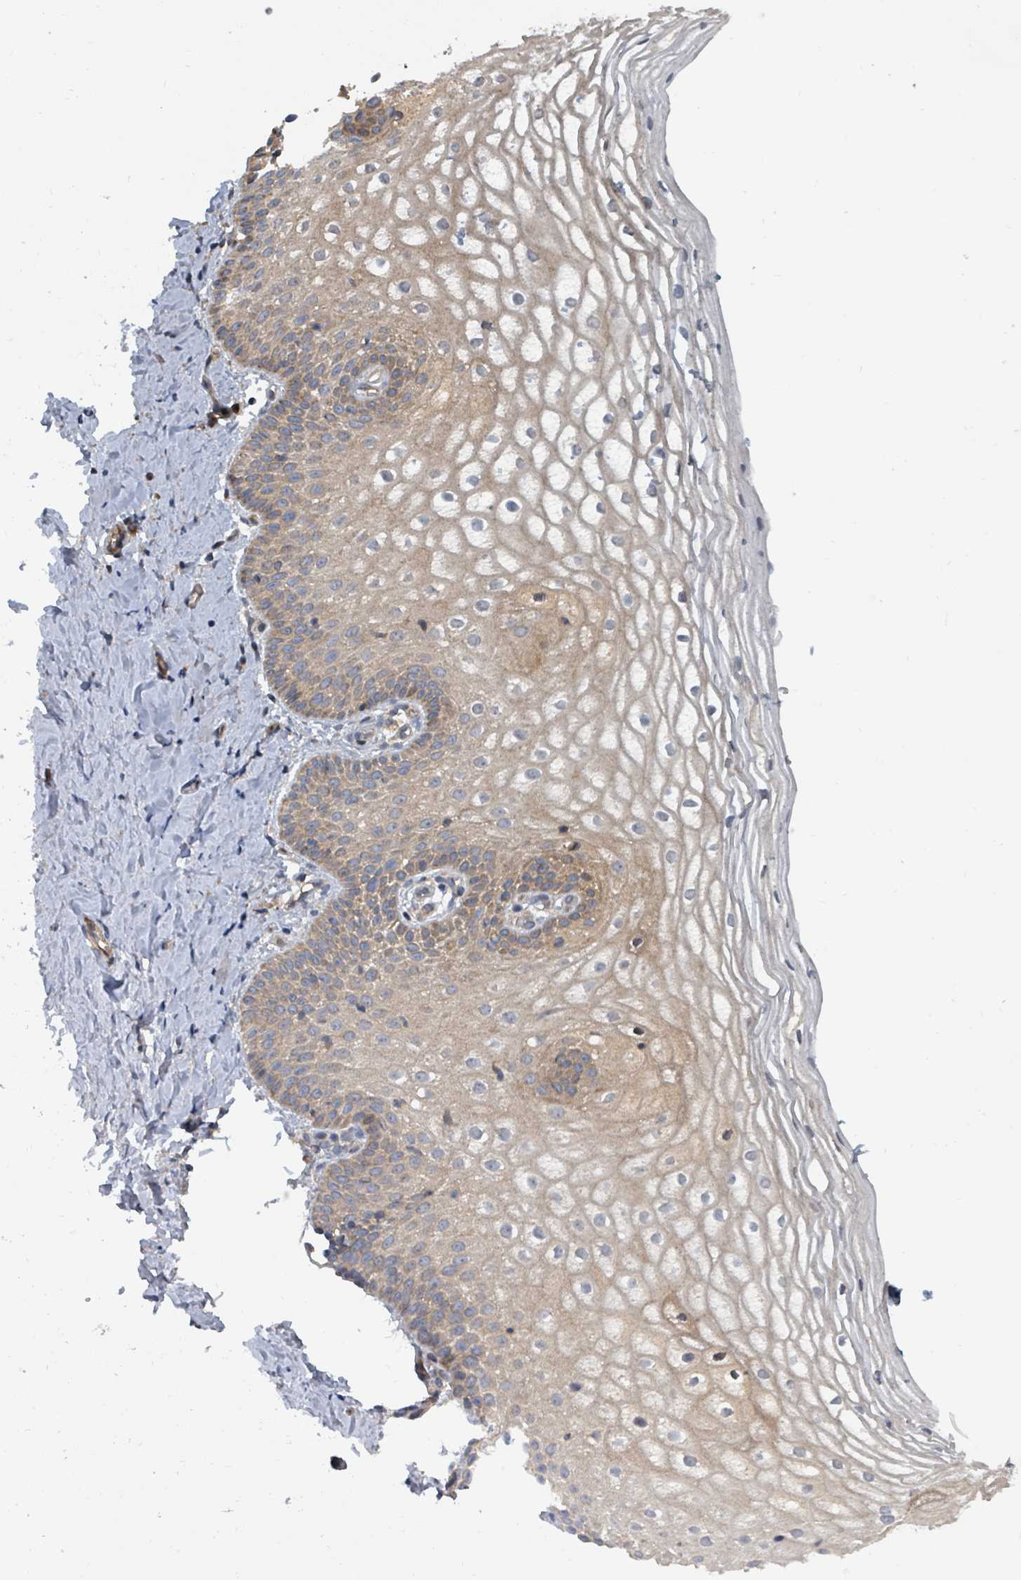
{"staining": {"intensity": "moderate", "quantity": "25%-75%", "location": "cytoplasmic/membranous"}, "tissue": "vagina", "cell_type": "Squamous epithelial cells", "image_type": "normal", "snomed": [{"axis": "morphology", "description": "Normal tissue, NOS"}, {"axis": "topography", "description": "Vagina"}], "caption": "Immunohistochemical staining of unremarkable vagina shows 25%-75% levels of moderate cytoplasmic/membranous protein staining in about 25%-75% of squamous epithelial cells. (Brightfield microscopy of DAB IHC at high magnification).", "gene": "DPM1", "patient": {"sex": "female", "age": 56}}